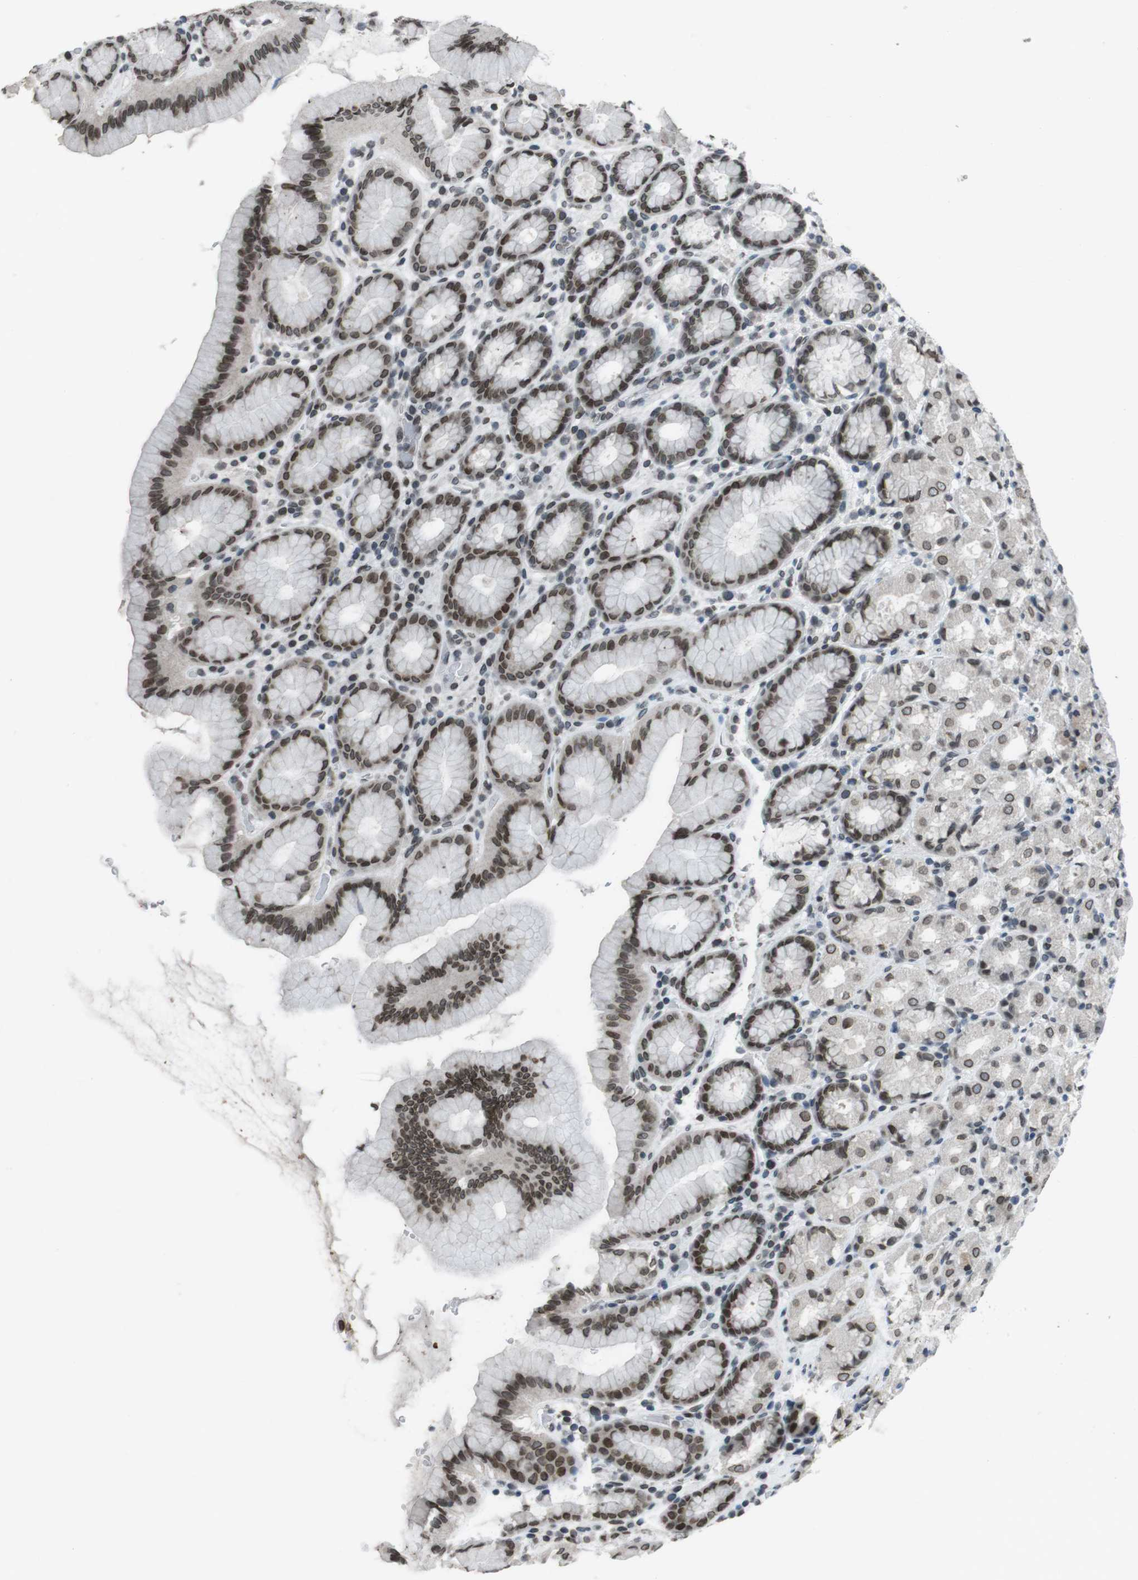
{"staining": {"intensity": "strong", "quantity": ">75%", "location": "cytoplasmic/membranous,nuclear"}, "tissue": "stomach", "cell_type": "Glandular cells", "image_type": "normal", "snomed": [{"axis": "morphology", "description": "Normal tissue, NOS"}, {"axis": "topography", "description": "Stomach, upper"}], "caption": "Immunohistochemical staining of normal stomach shows high levels of strong cytoplasmic/membranous,nuclear expression in about >75% of glandular cells. The protein of interest is shown in brown color, while the nuclei are stained blue.", "gene": "MAD1L1", "patient": {"sex": "male", "age": 68}}